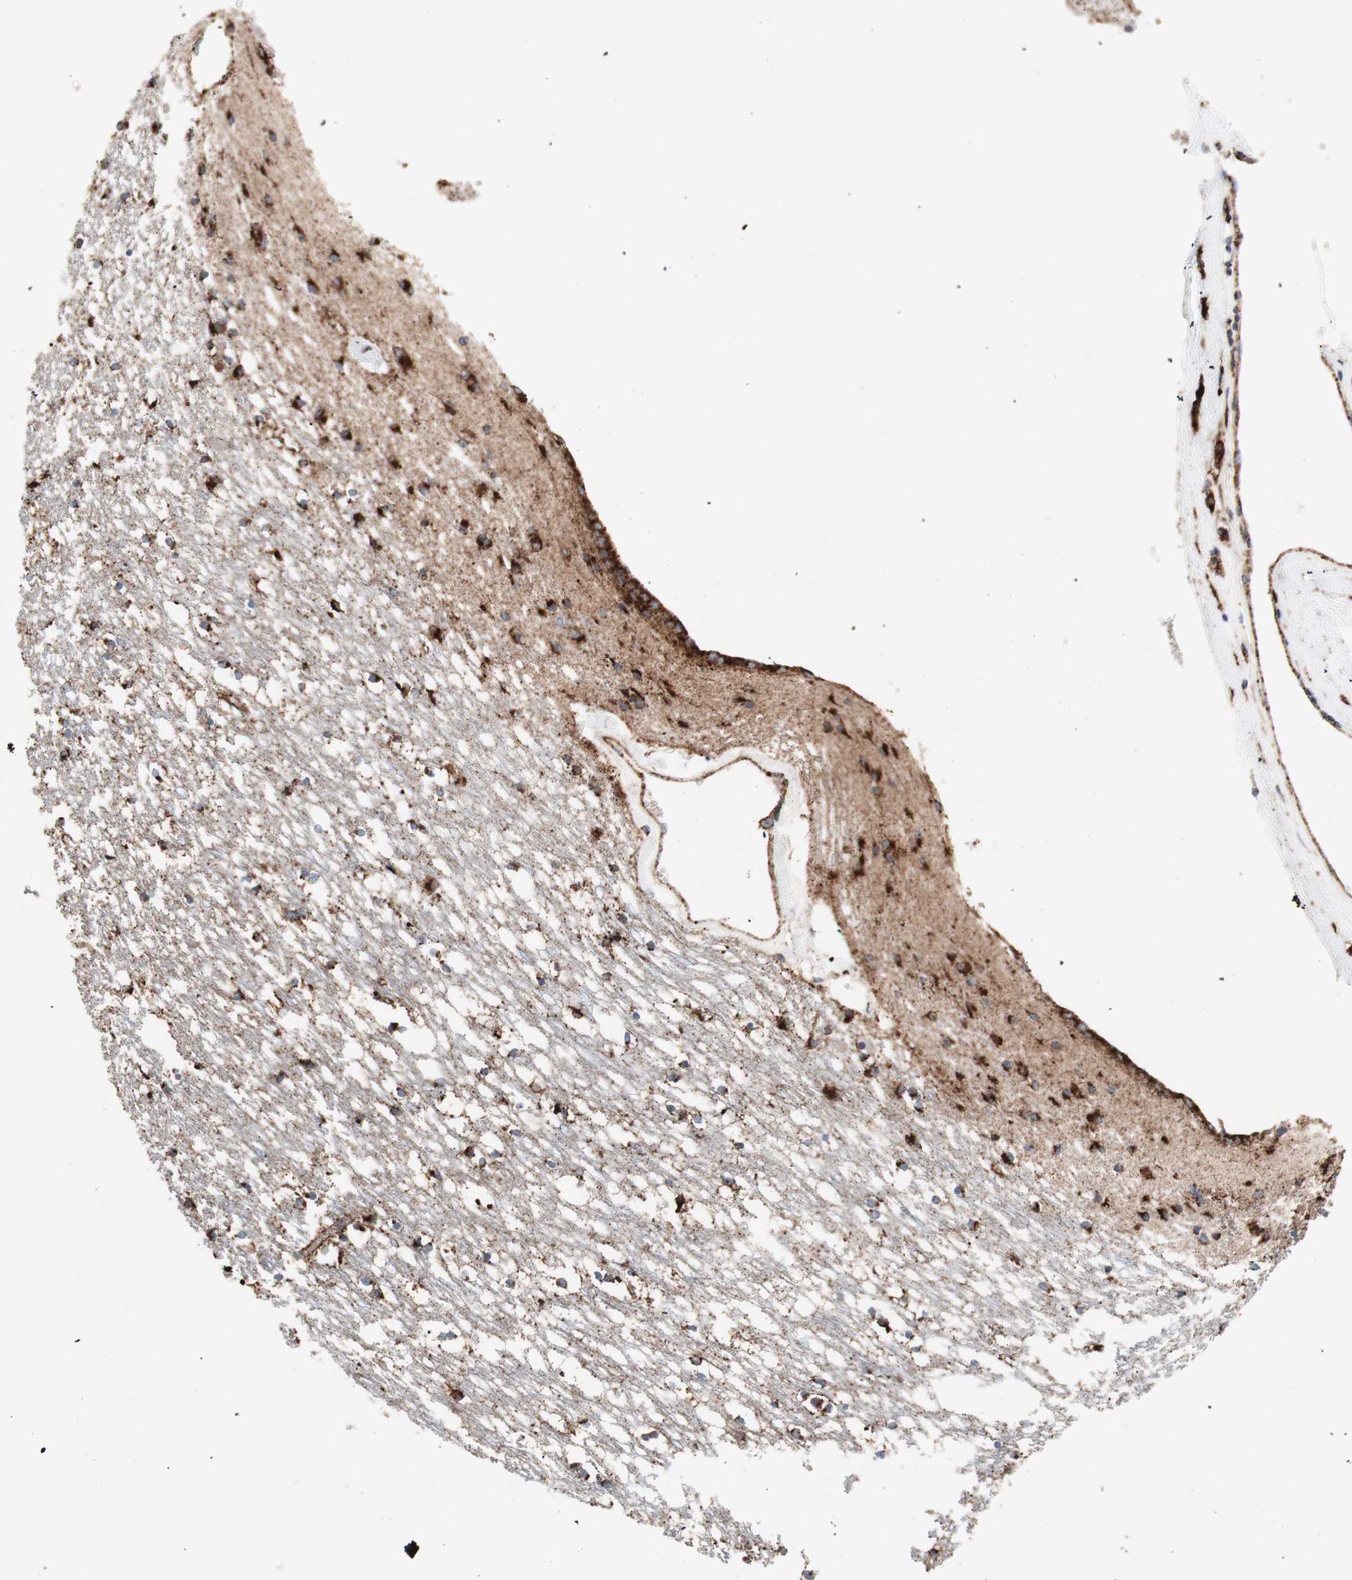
{"staining": {"intensity": "strong", "quantity": ">75%", "location": "cytoplasmic/membranous"}, "tissue": "caudate", "cell_type": "Glial cells", "image_type": "normal", "snomed": [{"axis": "morphology", "description": "Normal tissue, NOS"}, {"axis": "topography", "description": "Lateral ventricle wall"}], "caption": "This photomicrograph reveals normal caudate stained with immunohistochemistry to label a protein in brown. The cytoplasmic/membranous of glial cells show strong positivity for the protein. Nuclei are counter-stained blue.", "gene": "LAMP1", "patient": {"sex": "male", "age": 45}}